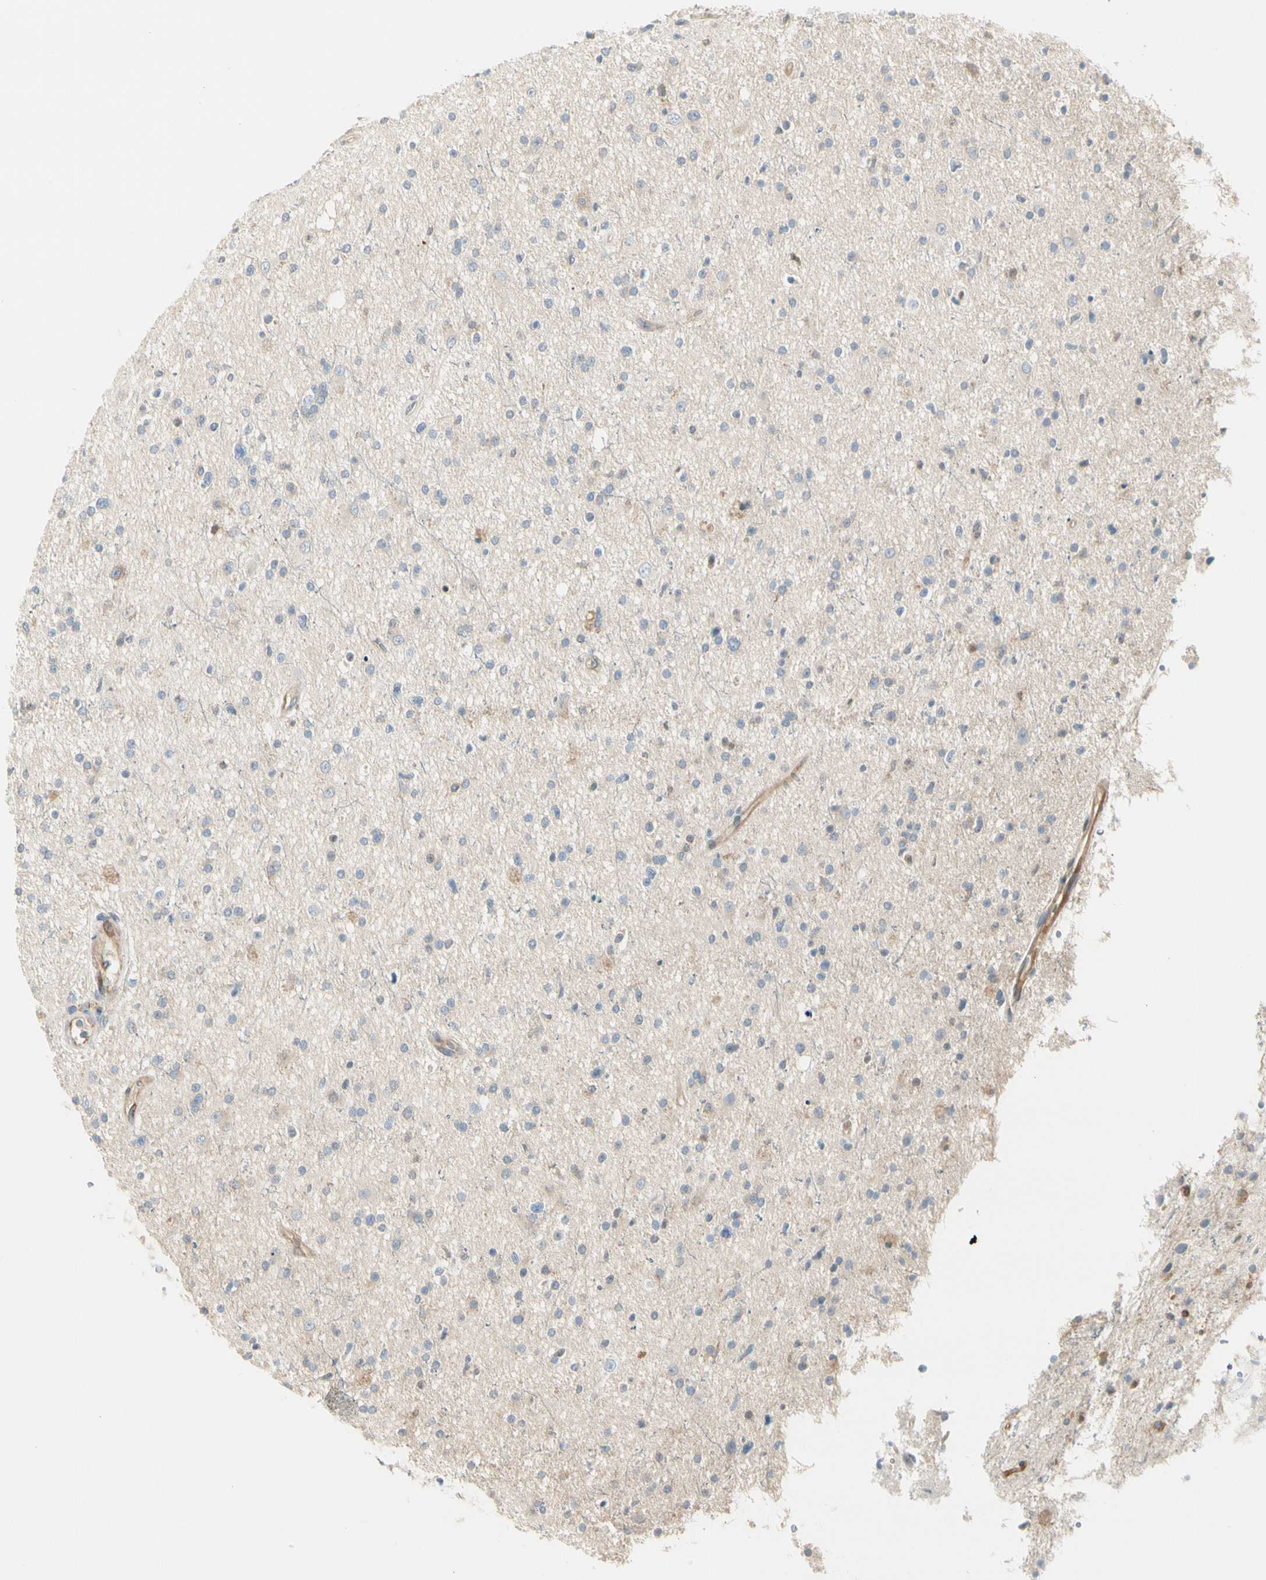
{"staining": {"intensity": "negative", "quantity": "none", "location": "none"}, "tissue": "glioma", "cell_type": "Tumor cells", "image_type": "cancer", "snomed": [{"axis": "morphology", "description": "Glioma, malignant, High grade"}, {"axis": "topography", "description": "Brain"}], "caption": "Immunohistochemical staining of human malignant high-grade glioma demonstrates no significant staining in tumor cells. (DAB immunohistochemistry visualized using brightfield microscopy, high magnification).", "gene": "NFKB2", "patient": {"sex": "male", "age": 33}}